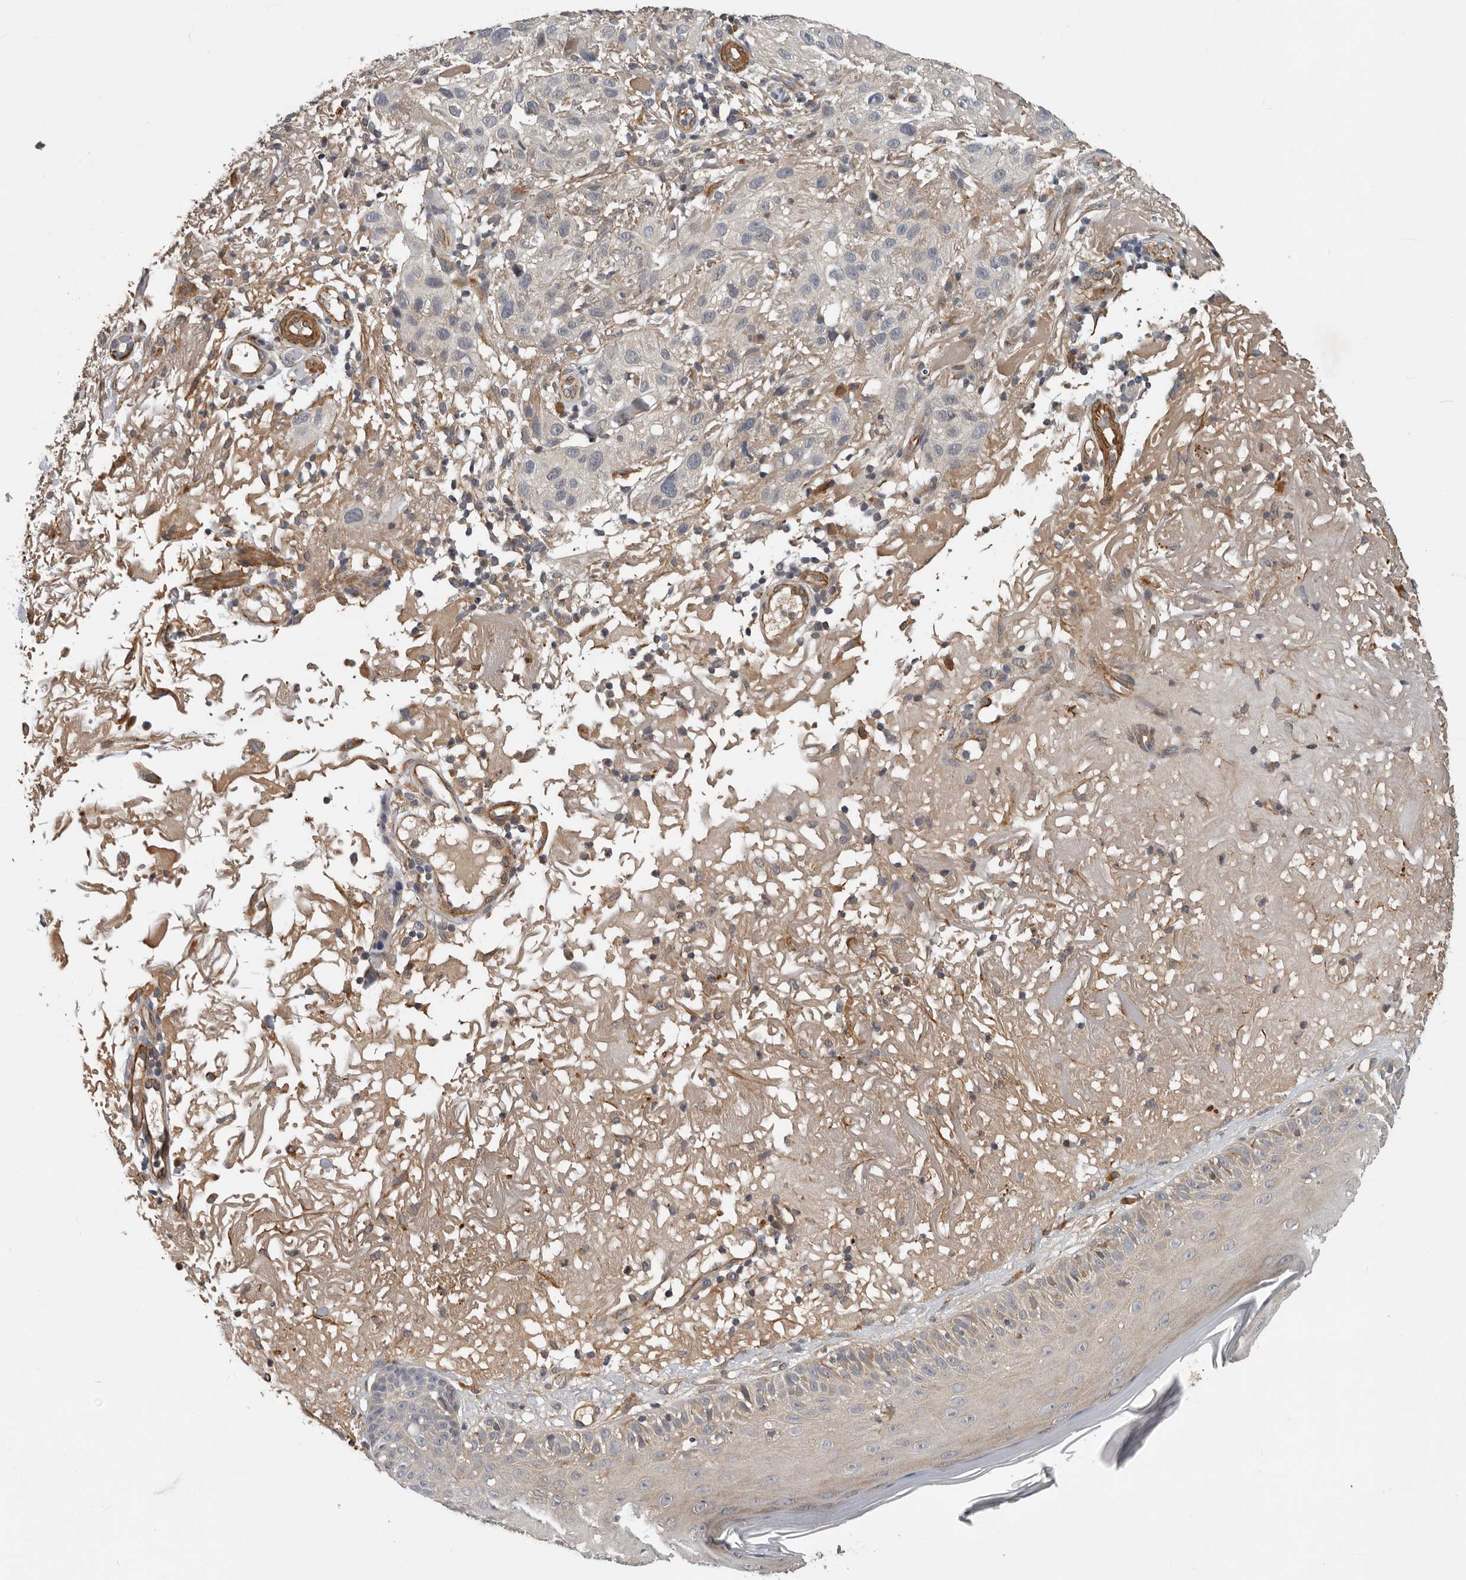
{"staining": {"intensity": "negative", "quantity": "none", "location": "none"}, "tissue": "skin cancer", "cell_type": "Tumor cells", "image_type": "cancer", "snomed": [{"axis": "morphology", "description": "Normal tissue, NOS"}, {"axis": "morphology", "description": "Squamous cell carcinoma, NOS"}, {"axis": "topography", "description": "Skin"}], "caption": "Tumor cells show no significant protein staining in squamous cell carcinoma (skin).", "gene": "RNF157", "patient": {"sex": "female", "age": 96}}